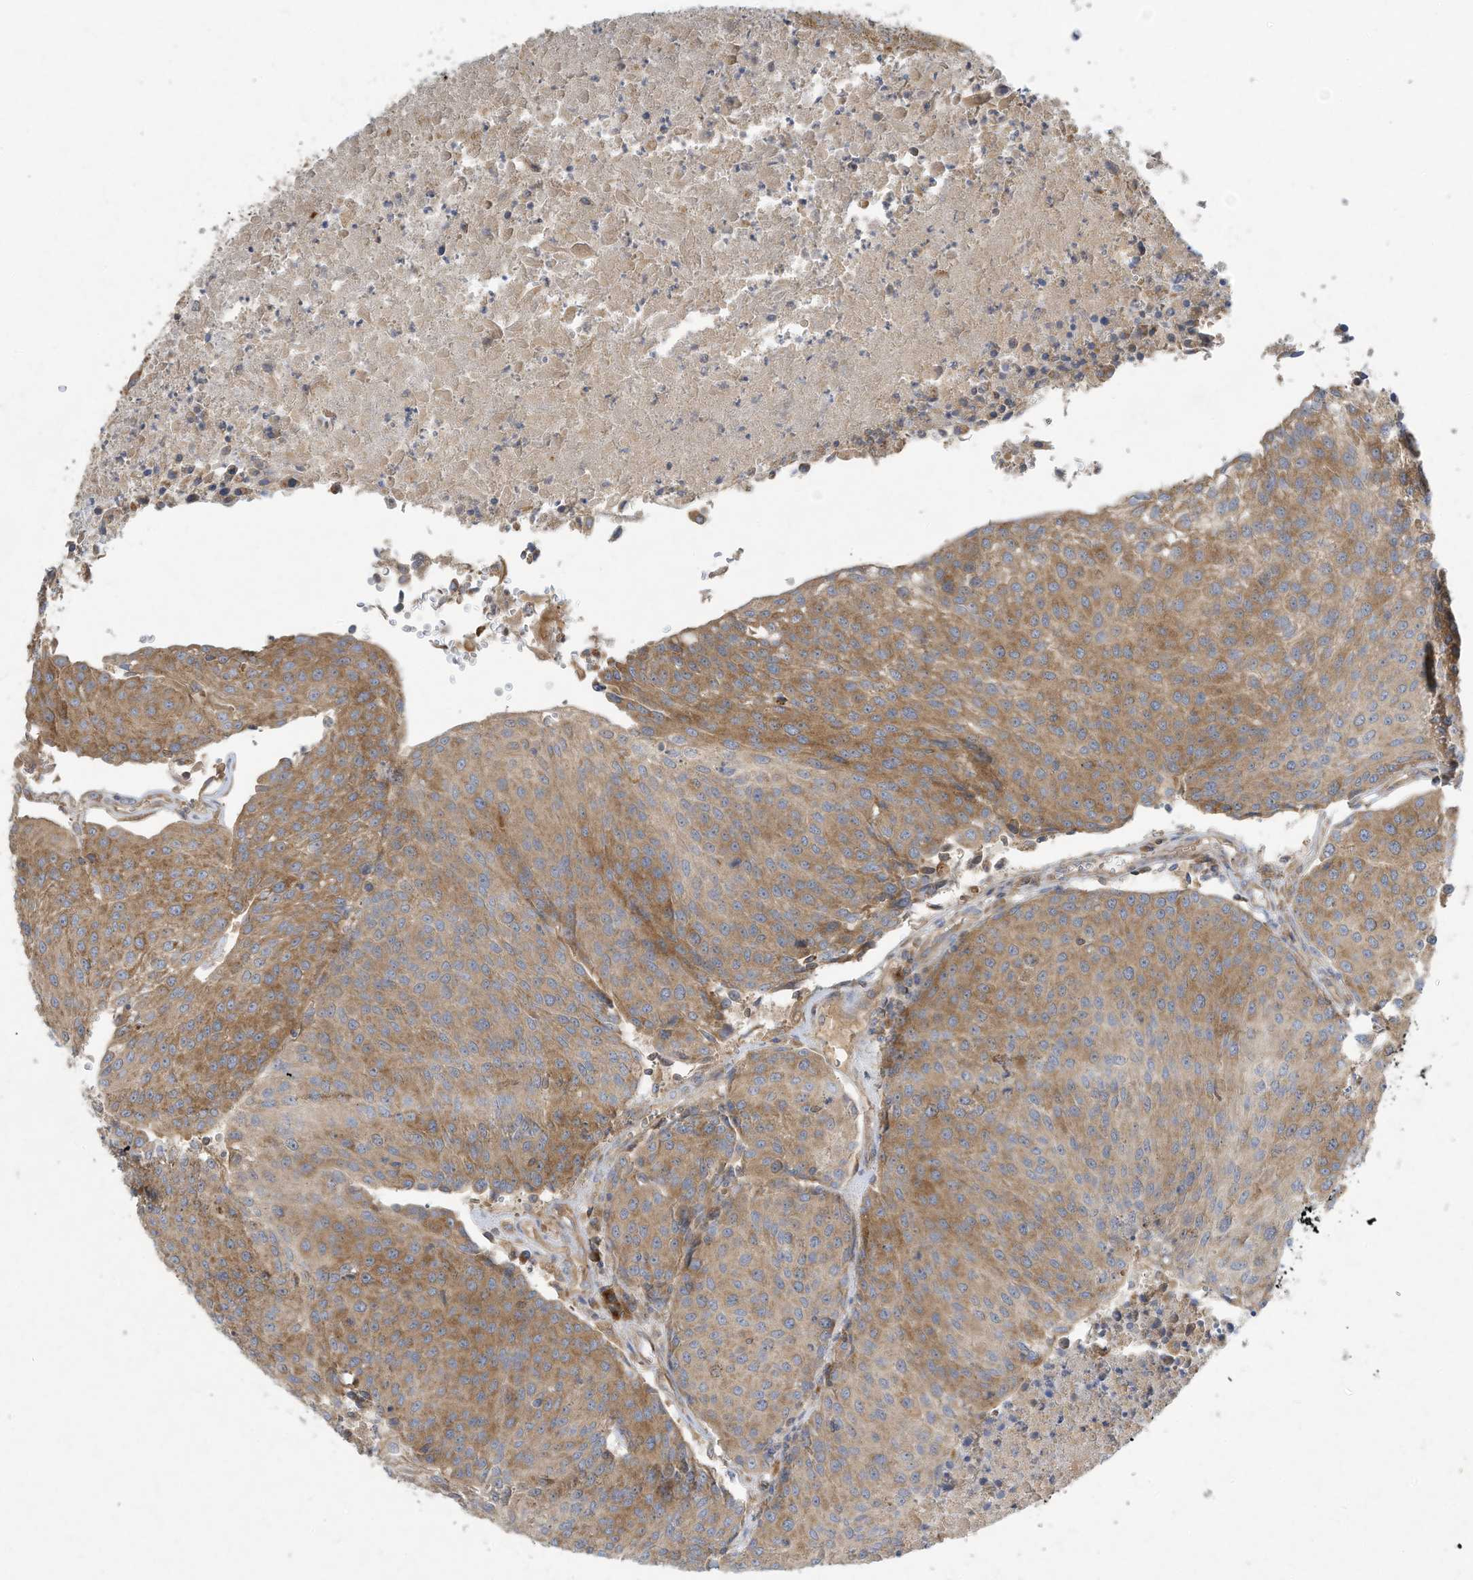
{"staining": {"intensity": "moderate", "quantity": ">75%", "location": "cytoplasmic/membranous"}, "tissue": "urothelial cancer", "cell_type": "Tumor cells", "image_type": "cancer", "snomed": [{"axis": "morphology", "description": "Urothelial carcinoma, High grade"}, {"axis": "topography", "description": "Urinary bladder"}], "caption": "Immunohistochemical staining of human urothelial cancer displays moderate cytoplasmic/membranous protein positivity in about >75% of tumor cells.", "gene": "SYNJ2", "patient": {"sex": "female", "age": 85}}